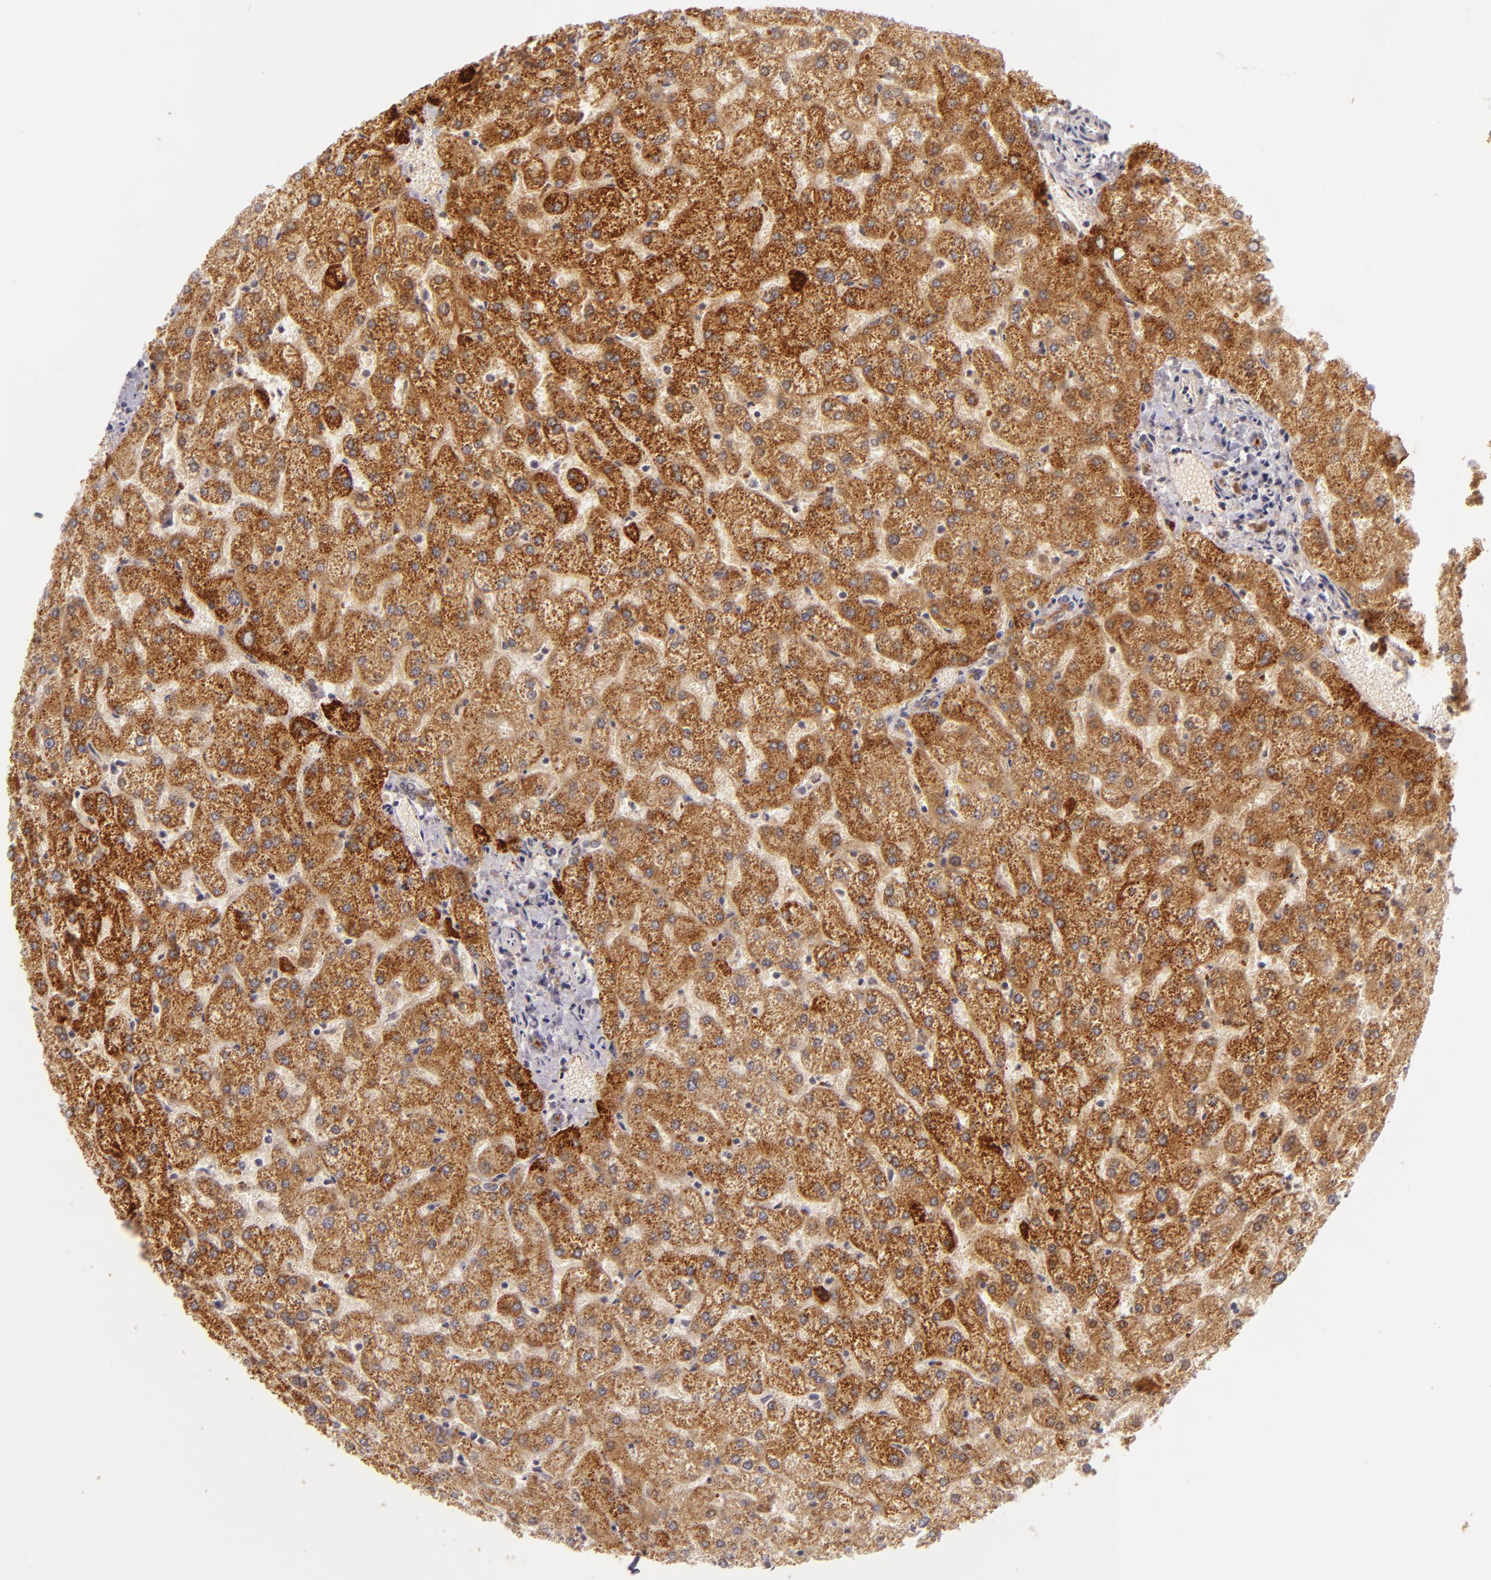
{"staining": {"intensity": "negative", "quantity": "none", "location": "none"}, "tissue": "liver", "cell_type": "Cholangiocytes", "image_type": "normal", "snomed": [{"axis": "morphology", "description": "Normal tissue, NOS"}, {"axis": "topography", "description": "Liver"}], "caption": "The image displays no staining of cholangiocytes in normal liver.", "gene": "CASP8", "patient": {"sex": "female", "age": 32}}